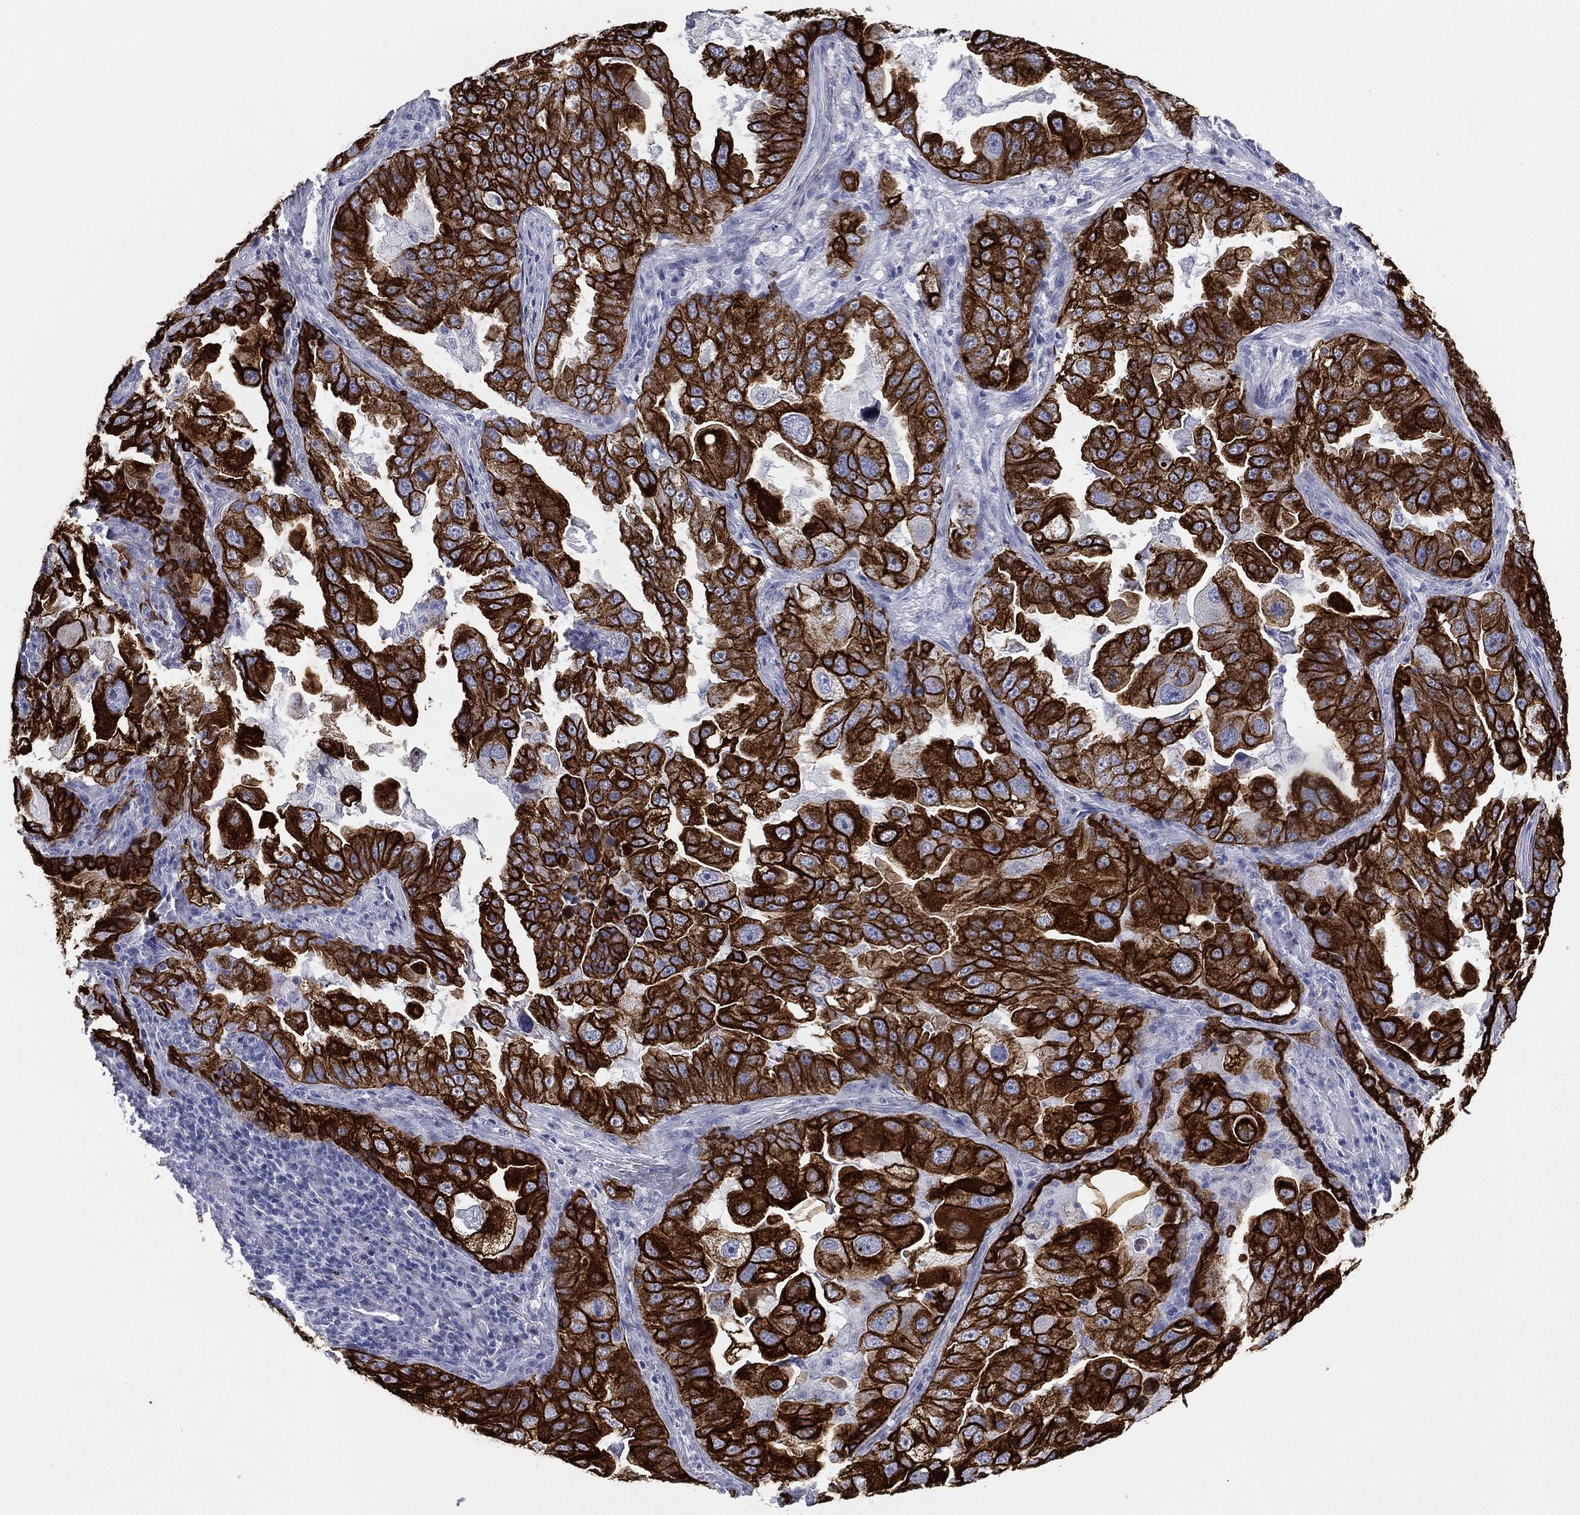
{"staining": {"intensity": "strong", "quantity": ">75%", "location": "cytoplasmic/membranous"}, "tissue": "lung cancer", "cell_type": "Tumor cells", "image_type": "cancer", "snomed": [{"axis": "morphology", "description": "Adenocarcinoma, NOS"}, {"axis": "topography", "description": "Lung"}], "caption": "Immunohistochemical staining of human lung adenocarcinoma demonstrates high levels of strong cytoplasmic/membranous protein positivity in approximately >75% of tumor cells. (brown staining indicates protein expression, while blue staining denotes nuclei).", "gene": "KRT7", "patient": {"sex": "female", "age": 61}}